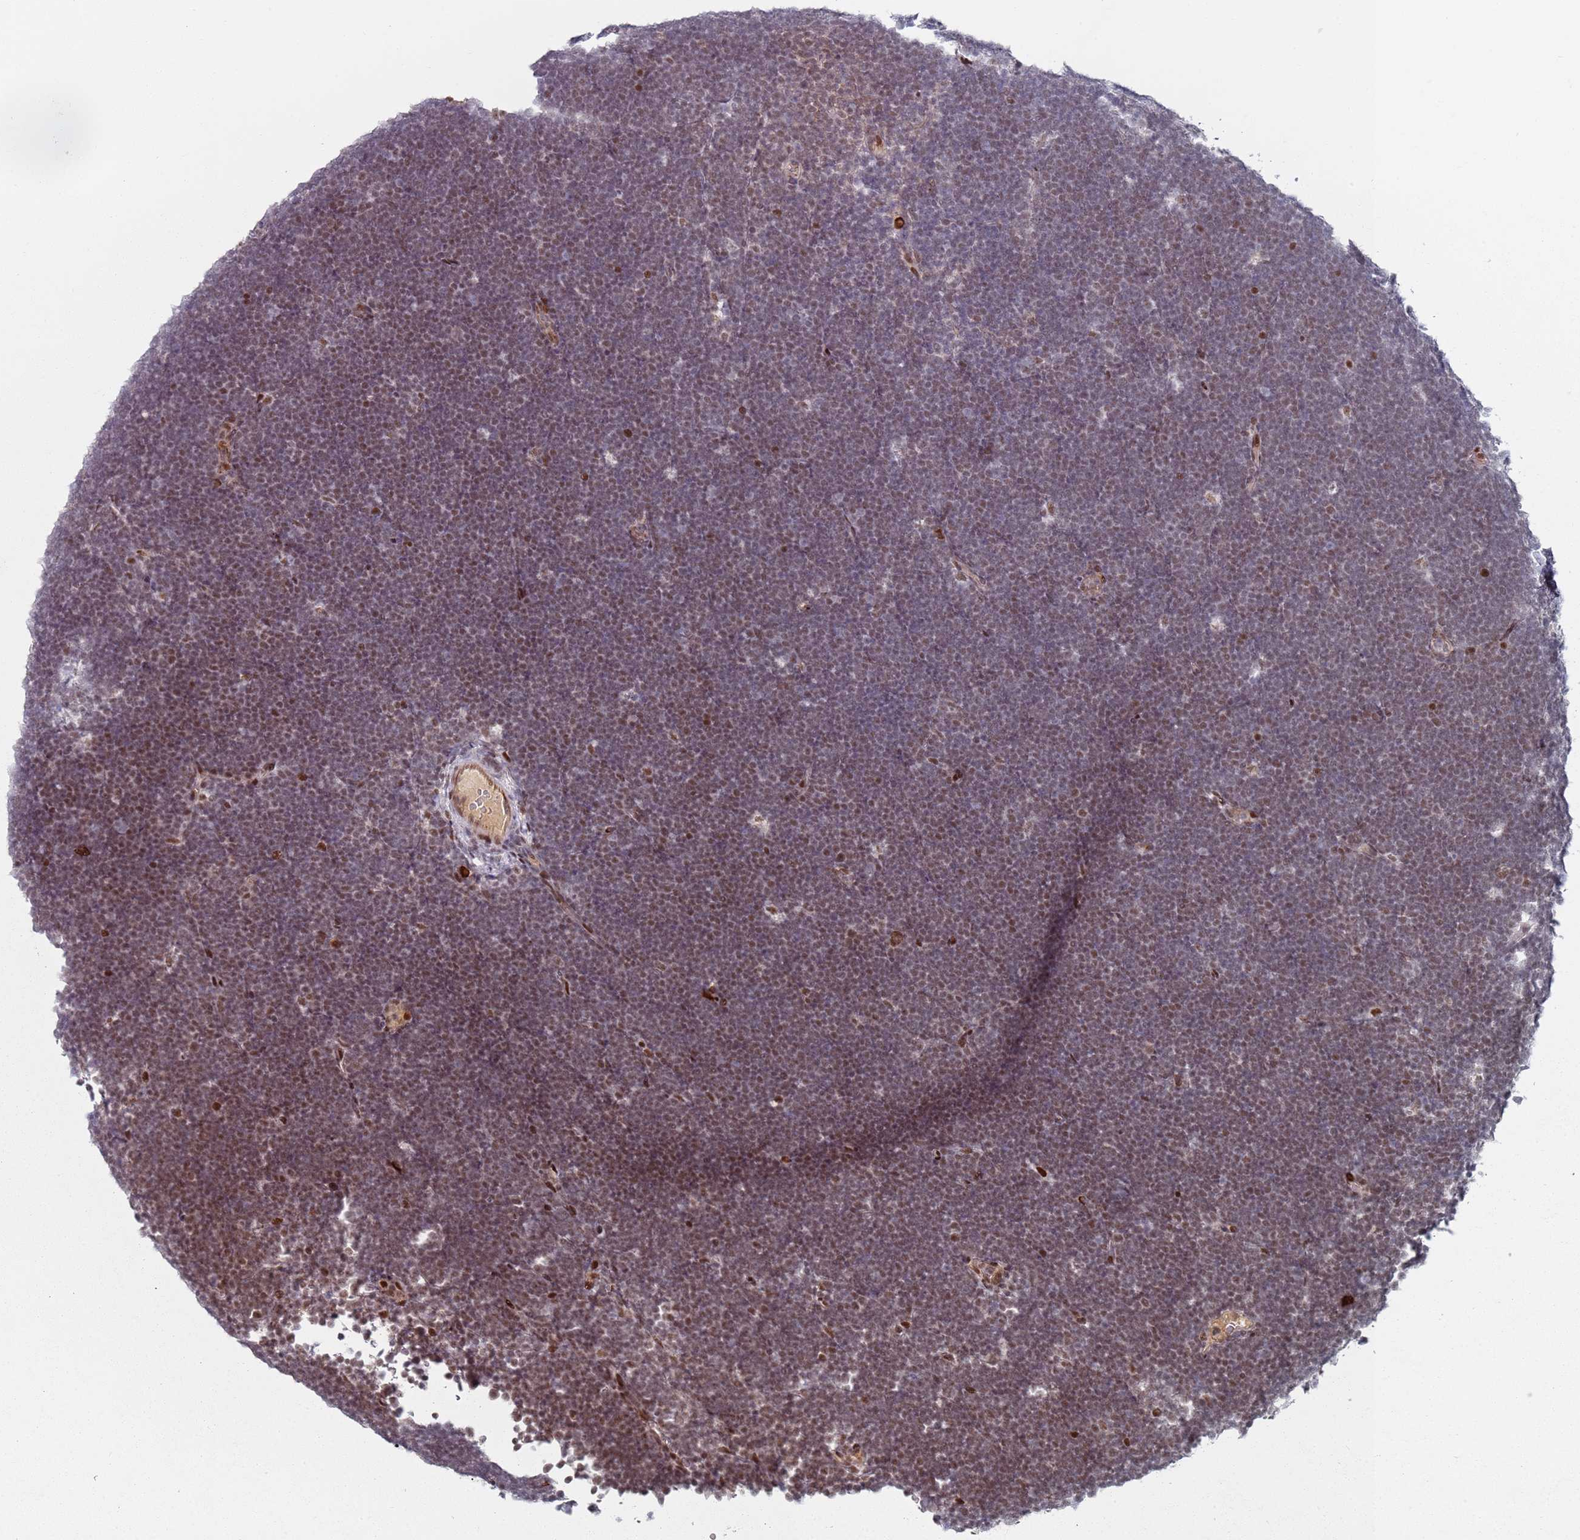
{"staining": {"intensity": "strong", "quantity": "25%-75%", "location": "nuclear"}, "tissue": "lymphoma", "cell_type": "Tumor cells", "image_type": "cancer", "snomed": [{"axis": "morphology", "description": "Malignant lymphoma, non-Hodgkin's type, High grade"}, {"axis": "topography", "description": "Lymph node"}], "caption": "Protein analysis of lymphoma tissue shows strong nuclear expression in about 25%-75% of tumor cells. The staining was performed using DAB, with brown indicating positive protein expression. Nuclei are stained blue with hematoxylin.", "gene": "ATF6B", "patient": {"sex": "male", "age": 13}}